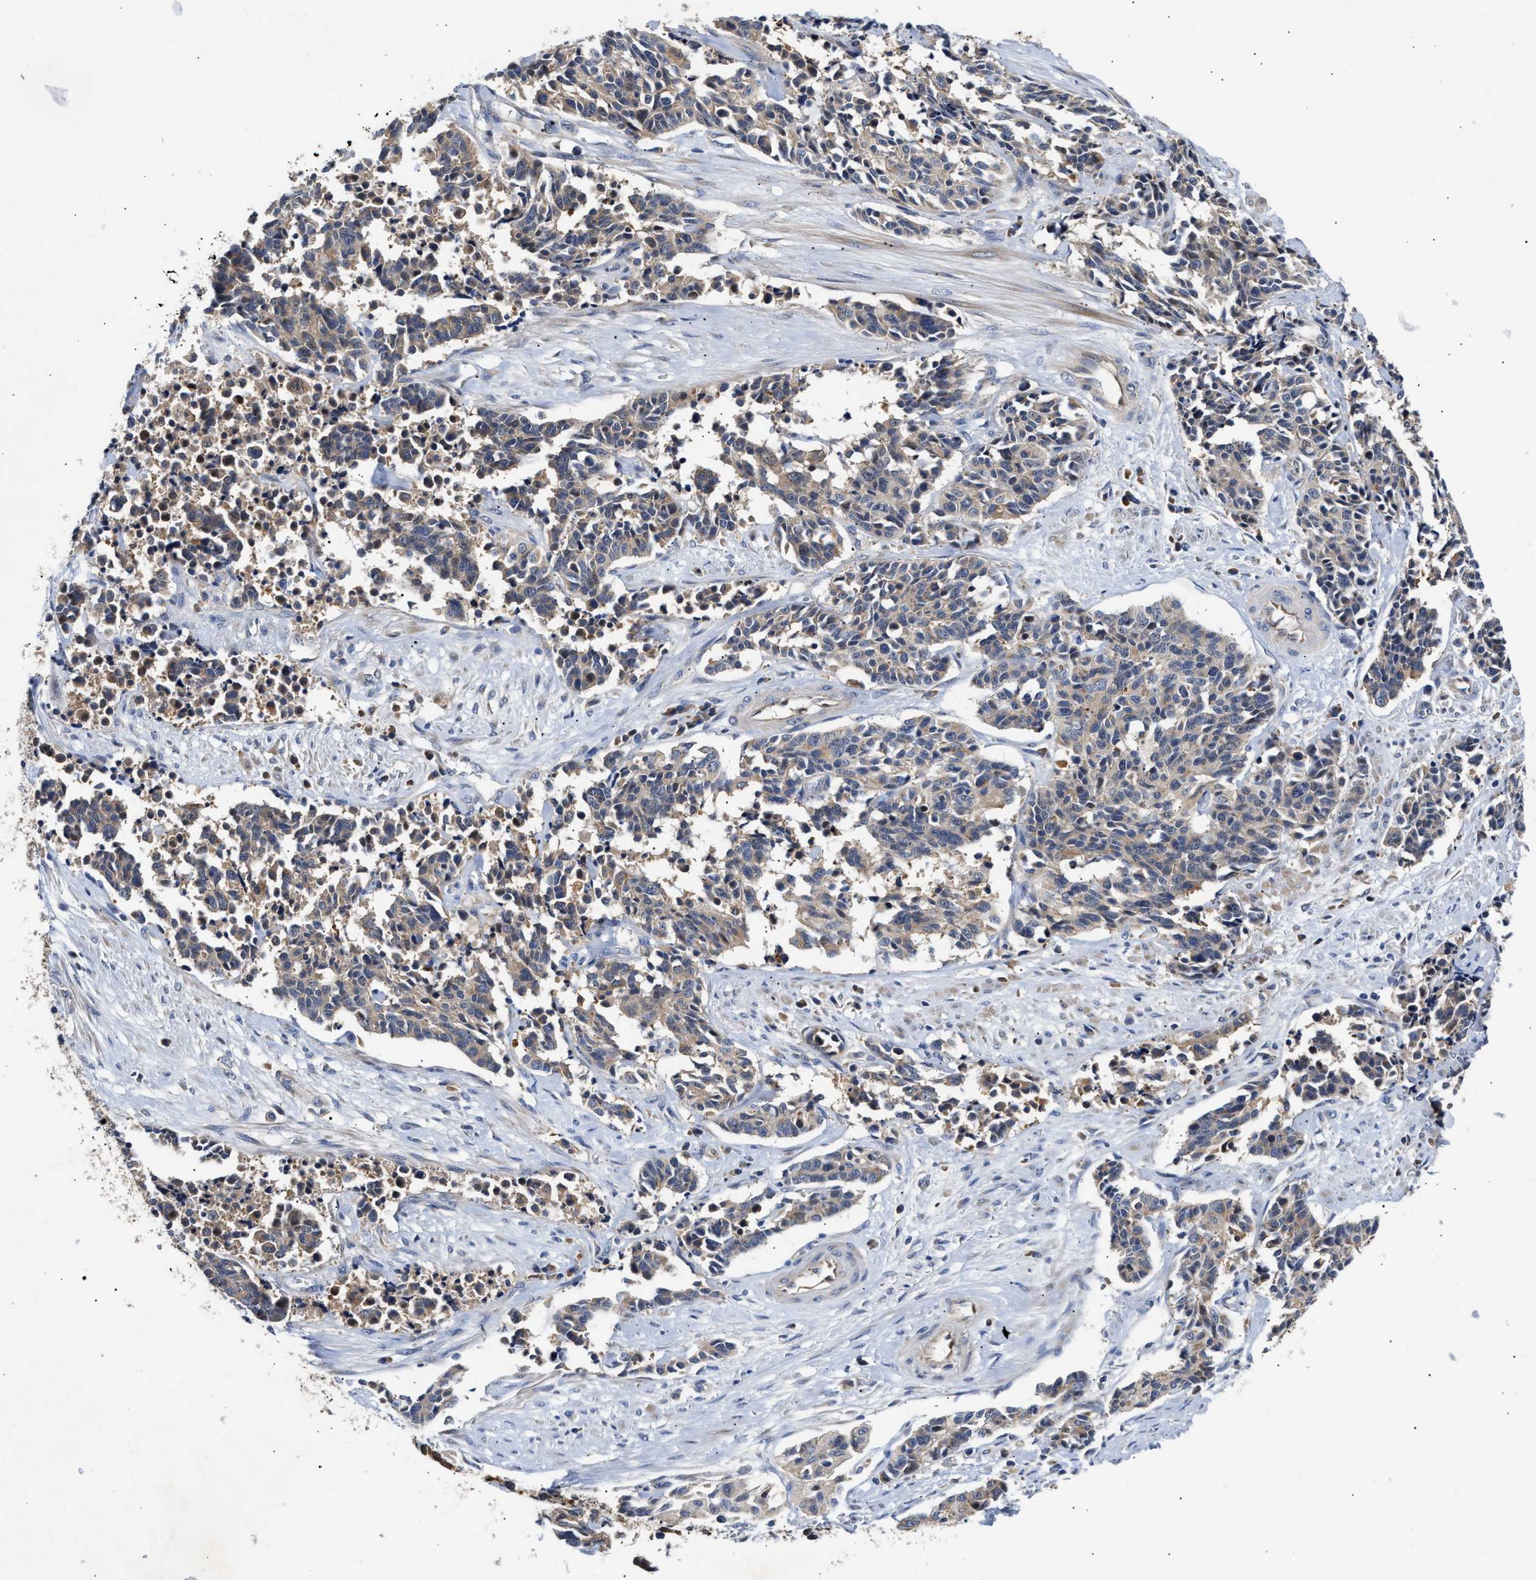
{"staining": {"intensity": "weak", "quantity": "25%-75%", "location": "cytoplasmic/membranous"}, "tissue": "cervical cancer", "cell_type": "Tumor cells", "image_type": "cancer", "snomed": [{"axis": "morphology", "description": "Squamous cell carcinoma, NOS"}, {"axis": "topography", "description": "Cervix"}], "caption": "Immunohistochemistry (DAB) staining of cervical cancer reveals weak cytoplasmic/membranous protein expression in approximately 25%-75% of tumor cells.", "gene": "CCDC146", "patient": {"sex": "female", "age": 35}}